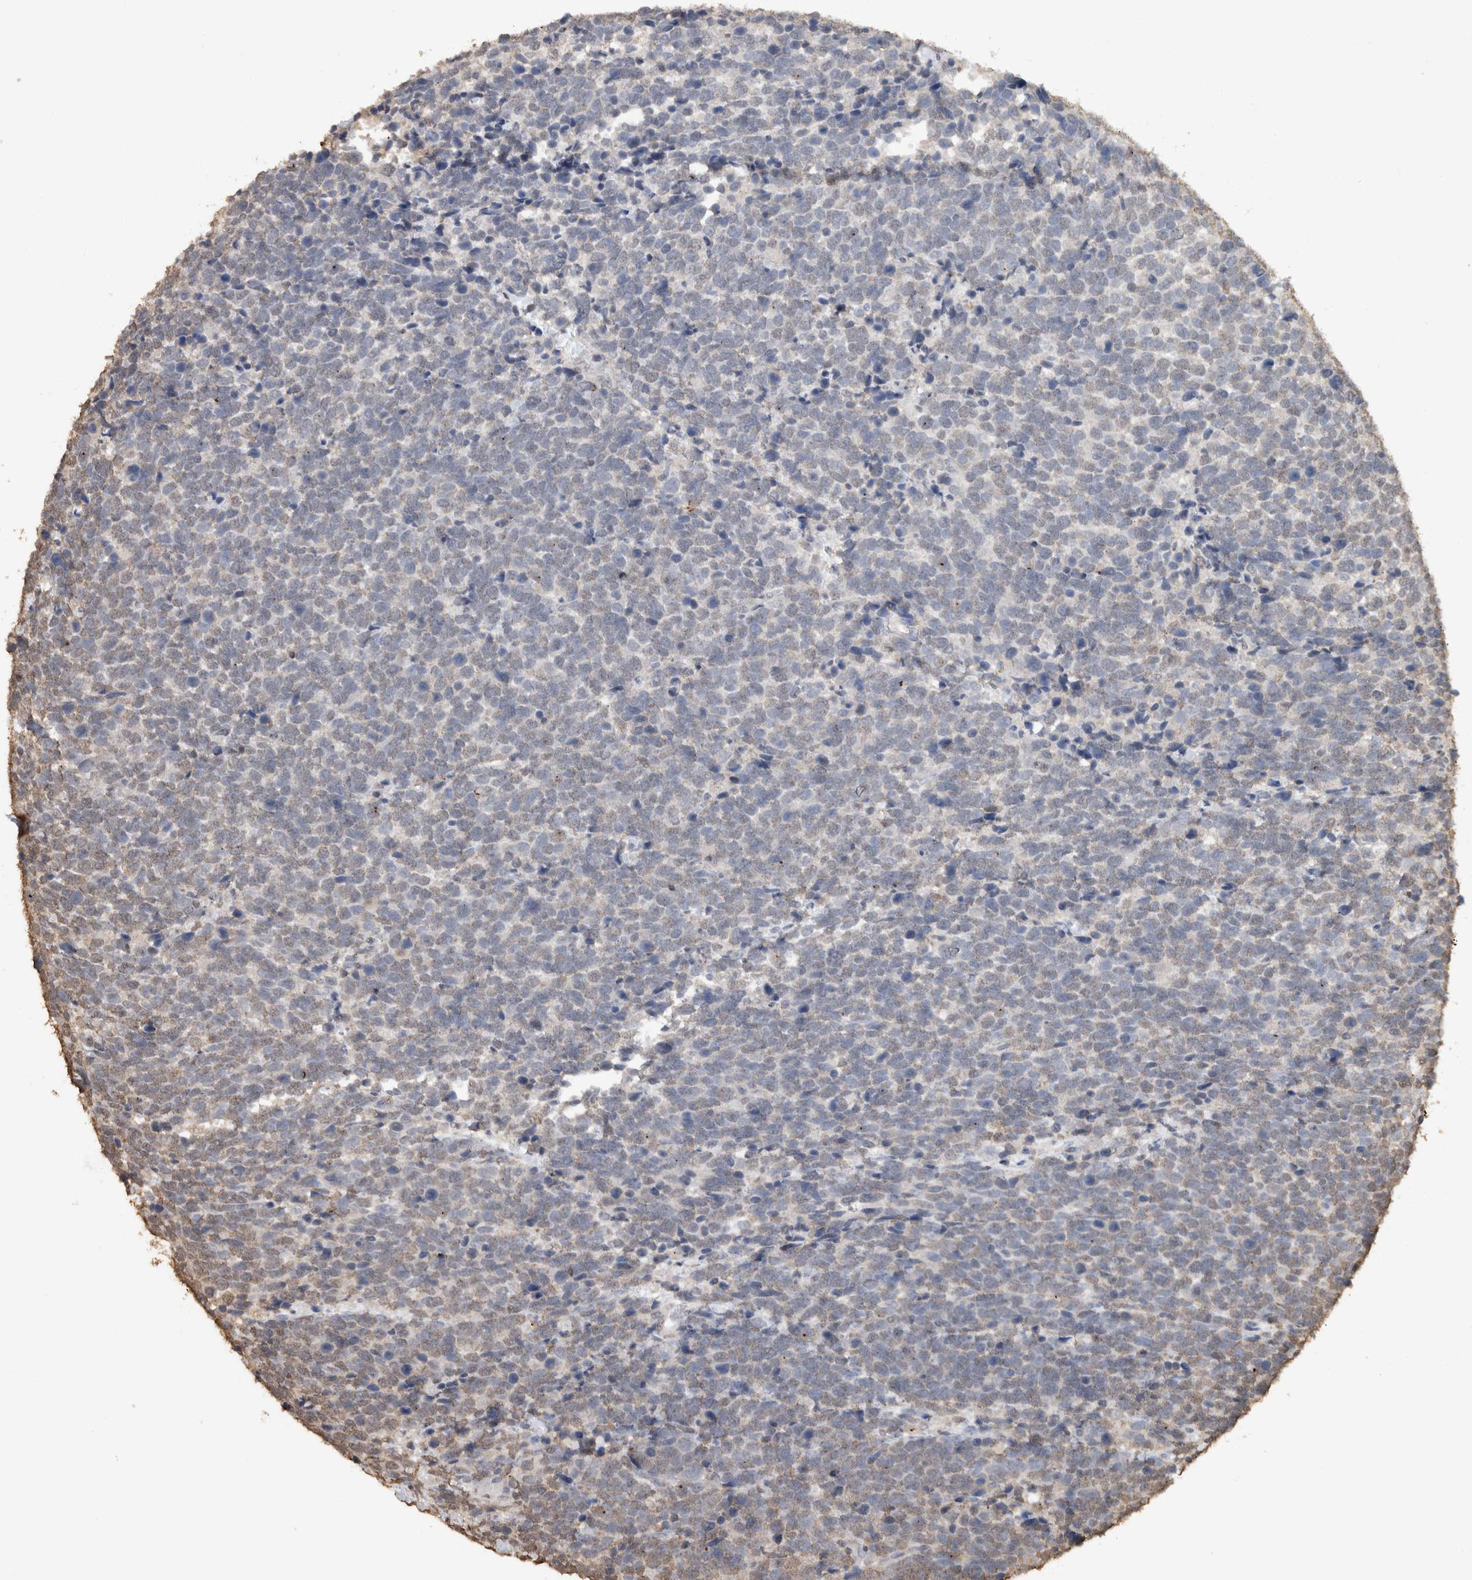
{"staining": {"intensity": "weak", "quantity": "25%-75%", "location": "nuclear"}, "tissue": "urothelial cancer", "cell_type": "Tumor cells", "image_type": "cancer", "snomed": [{"axis": "morphology", "description": "Urothelial carcinoma, High grade"}, {"axis": "topography", "description": "Urinary bladder"}], "caption": "Protein expression by IHC exhibits weak nuclear staining in about 25%-75% of tumor cells in urothelial carcinoma (high-grade).", "gene": "HAND2", "patient": {"sex": "female", "age": 82}}